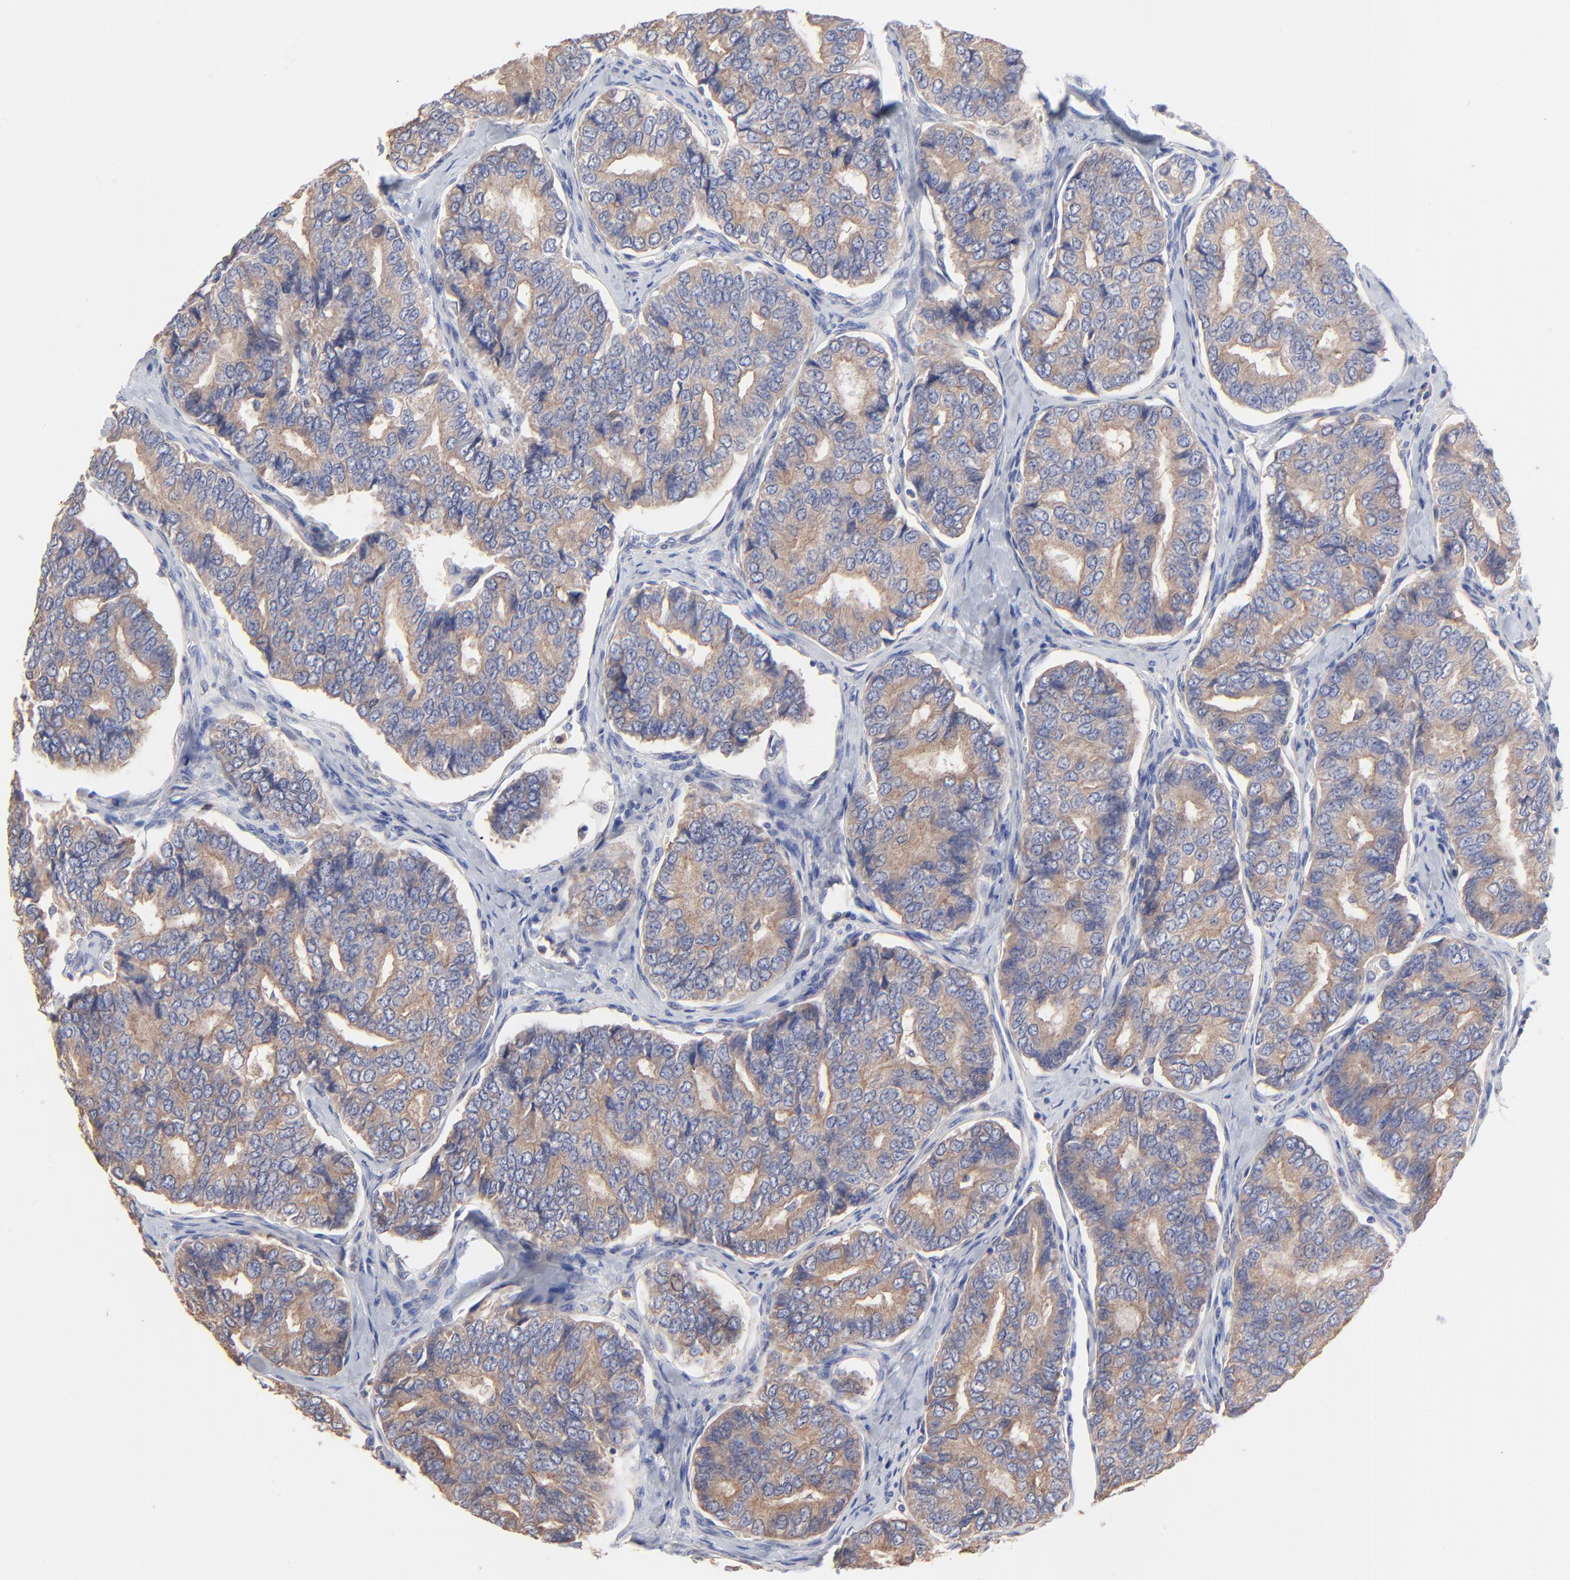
{"staining": {"intensity": "moderate", "quantity": ">75%", "location": "cytoplasmic/membranous"}, "tissue": "thyroid cancer", "cell_type": "Tumor cells", "image_type": "cancer", "snomed": [{"axis": "morphology", "description": "Papillary adenocarcinoma, NOS"}, {"axis": "topography", "description": "Thyroid gland"}], "caption": "Tumor cells demonstrate medium levels of moderate cytoplasmic/membranous positivity in approximately >75% of cells in thyroid papillary adenocarcinoma.", "gene": "PPFIBP2", "patient": {"sex": "female", "age": 35}}